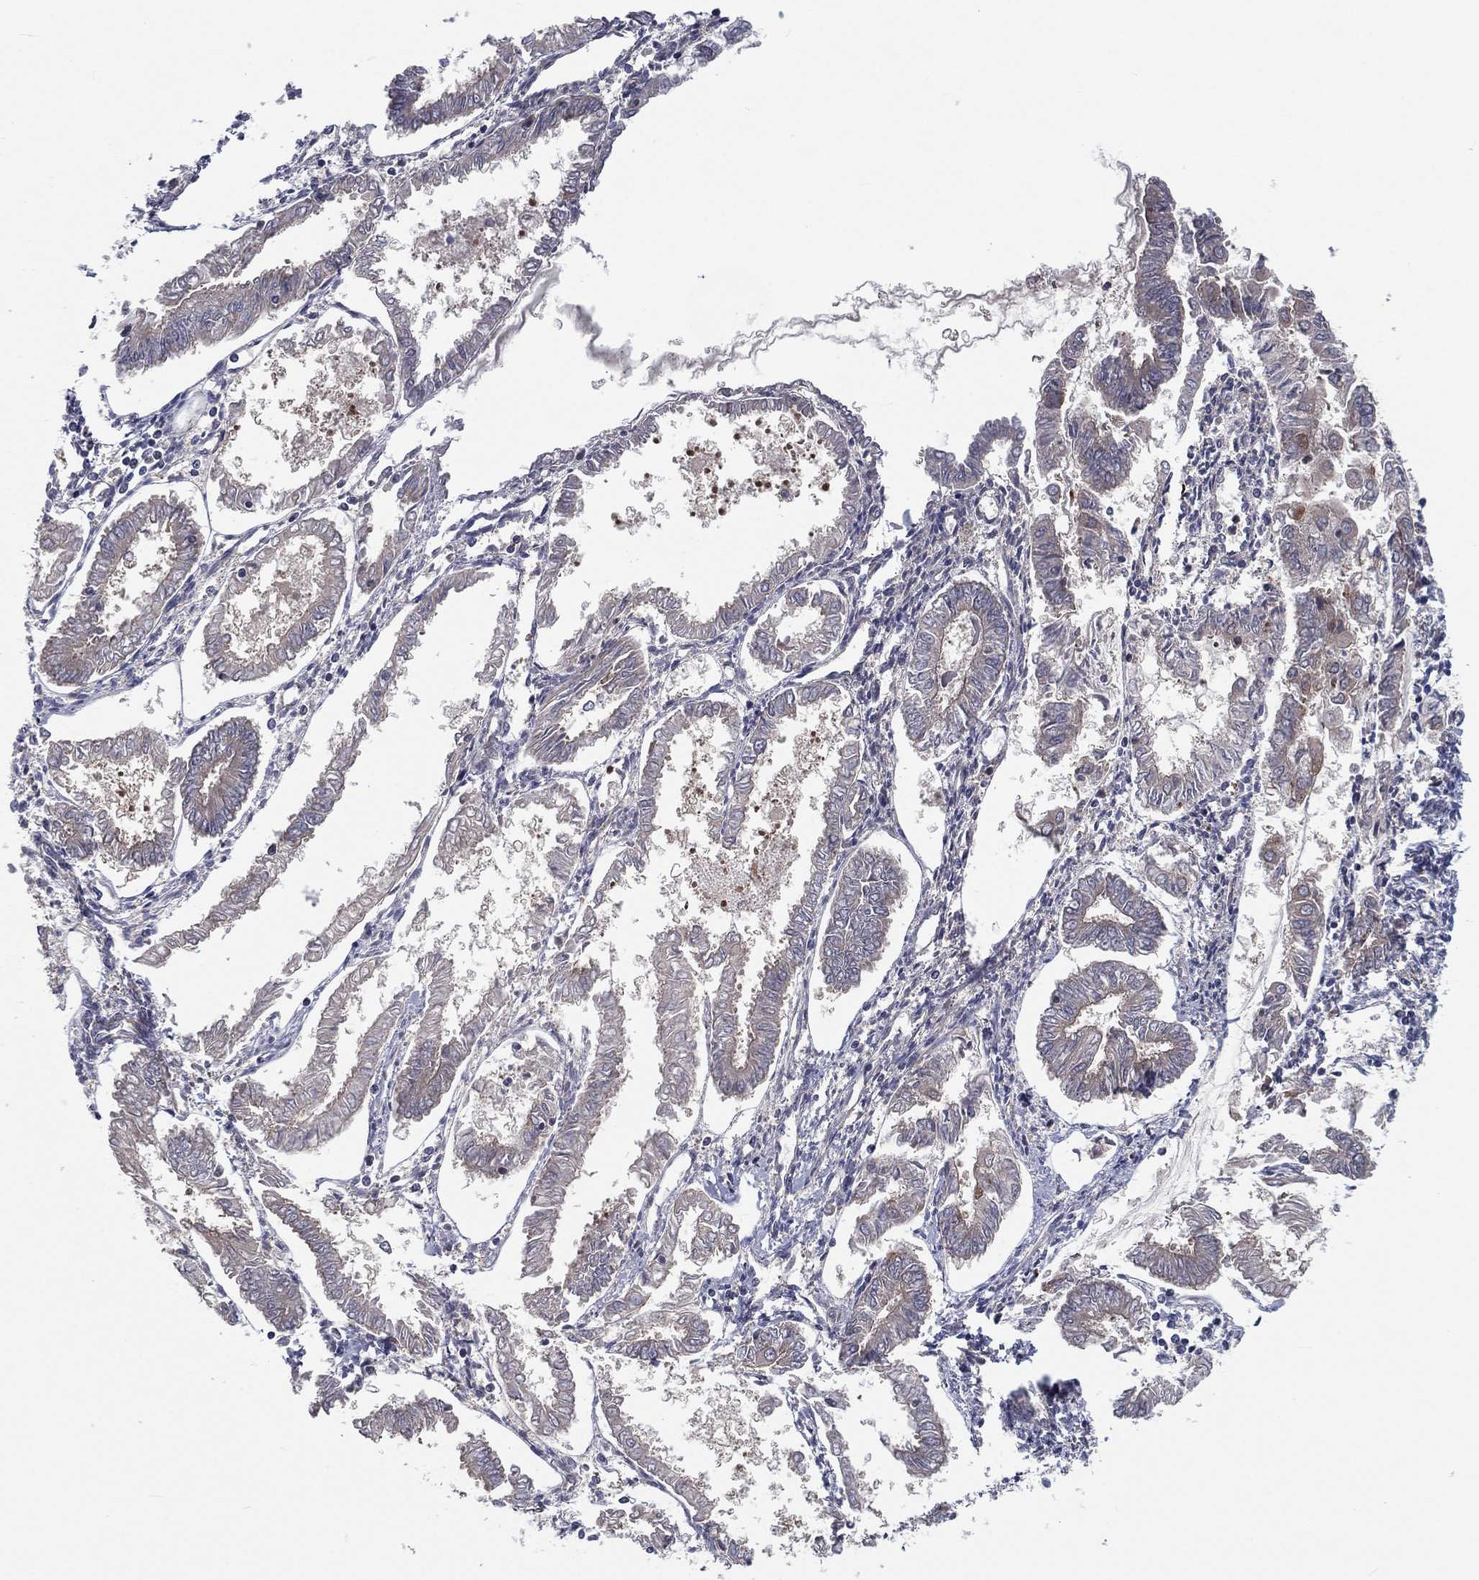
{"staining": {"intensity": "negative", "quantity": "none", "location": "none"}, "tissue": "endometrial cancer", "cell_type": "Tumor cells", "image_type": "cancer", "snomed": [{"axis": "morphology", "description": "Adenocarcinoma, NOS"}, {"axis": "topography", "description": "Endometrium"}], "caption": "A micrograph of endometrial adenocarcinoma stained for a protein displays no brown staining in tumor cells. Brightfield microscopy of immunohistochemistry stained with DAB (3,3'-diaminobenzidine) (brown) and hematoxylin (blue), captured at high magnification.", "gene": "EIF2B5", "patient": {"sex": "female", "age": 68}}